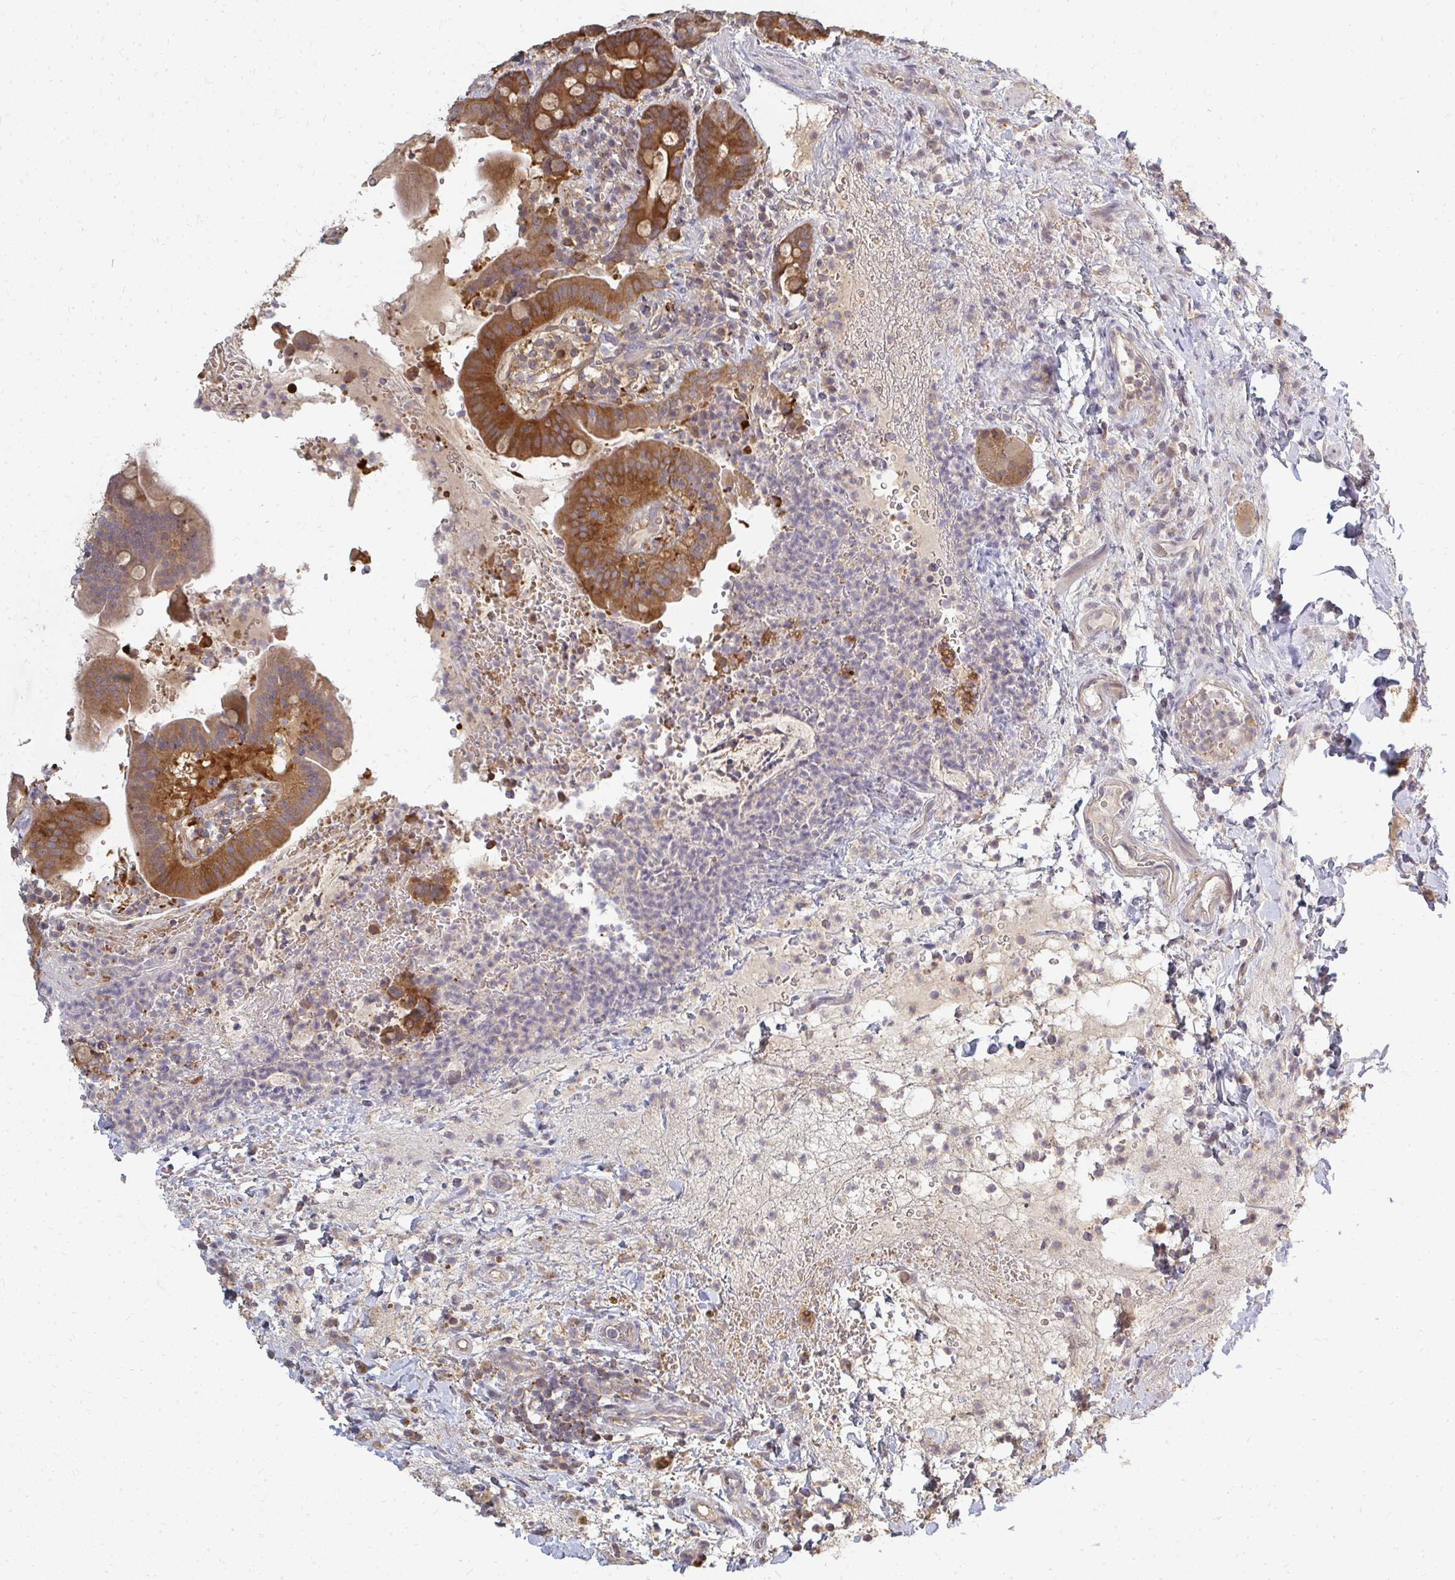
{"staining": {"intensity": "strong", "quantity": ">75%", "location": "cytoplasmic/membranous"}, "tissue": "small intestine", "cell_type": "Glandular cells", "image_type": "normal", "snomed": [{"axis": "morphology", "description": "Normal tissue, NOS"}, {"axis": "topography", "description": "Small intestine"}], "caption": "Protein analysis of benign small intestine reveals strong cytoplasmic/membranous positivity in about >75% of glandular cells.", "gene": "ZNF285", "patient": {"sex": "male", "age": 26}}